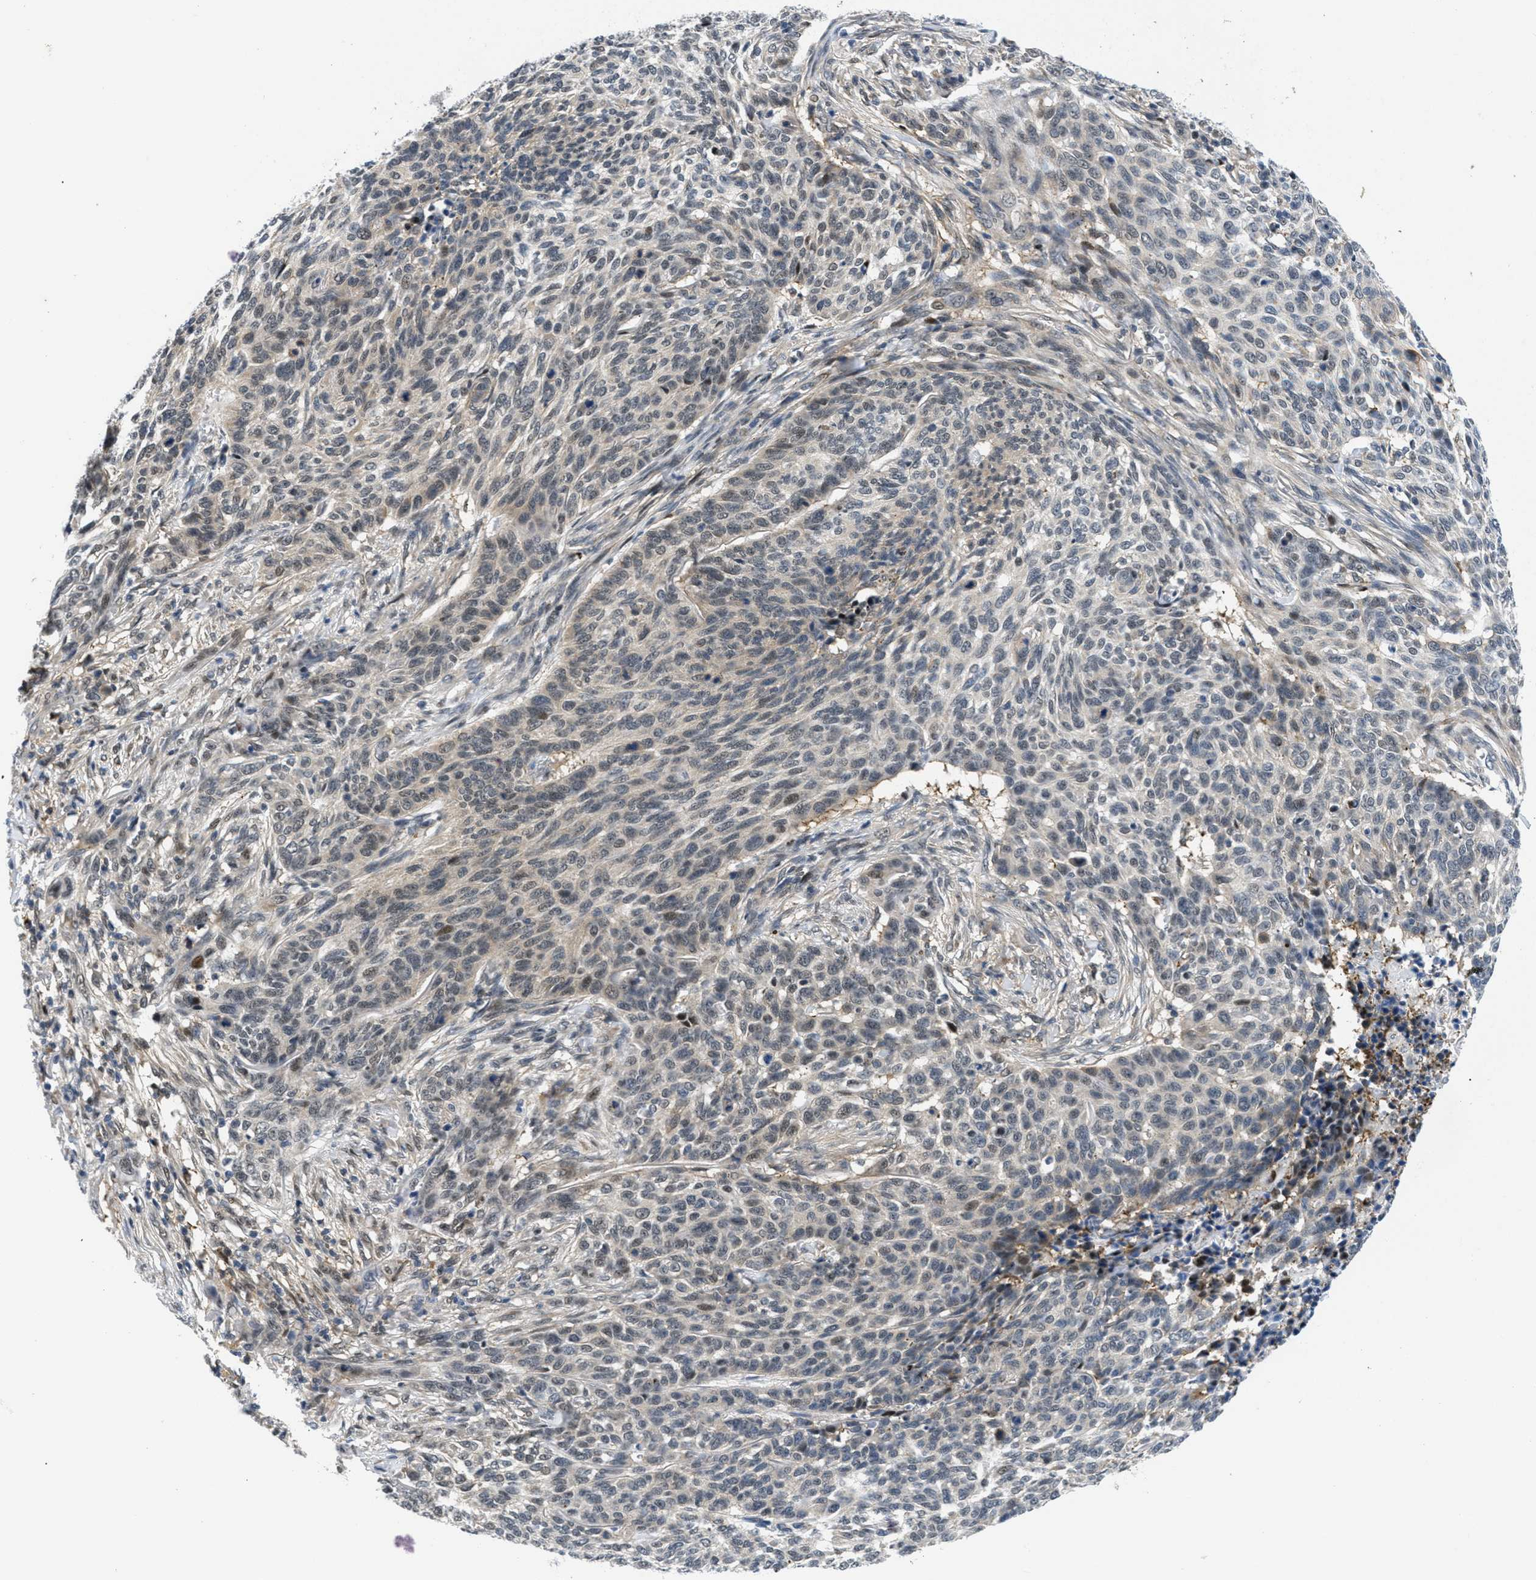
{"staining": {"intensity": "weak", "quantity": "<25%", "location": "cytoplasmic/membranous,nuclear"}, "tissue": "skin cancer", "cell_type": "Tumor cells", "image_type": "cancer", "snomed": [{"axis": "morphology", "description": "Basal cell carcinoma"}, {"axis": "topography", "description": "Skin"}], "caption": "Skin cancer was stained to show a protein in brown. There is no significant positivity in tumor cells. (DAB (3,3'-diaminobenzidine) immunohistochemistry visualized using brightfield microscopy, high magnification).", "gene": "SLC29A2", "patient": {"sex": "male", "age": 85}}